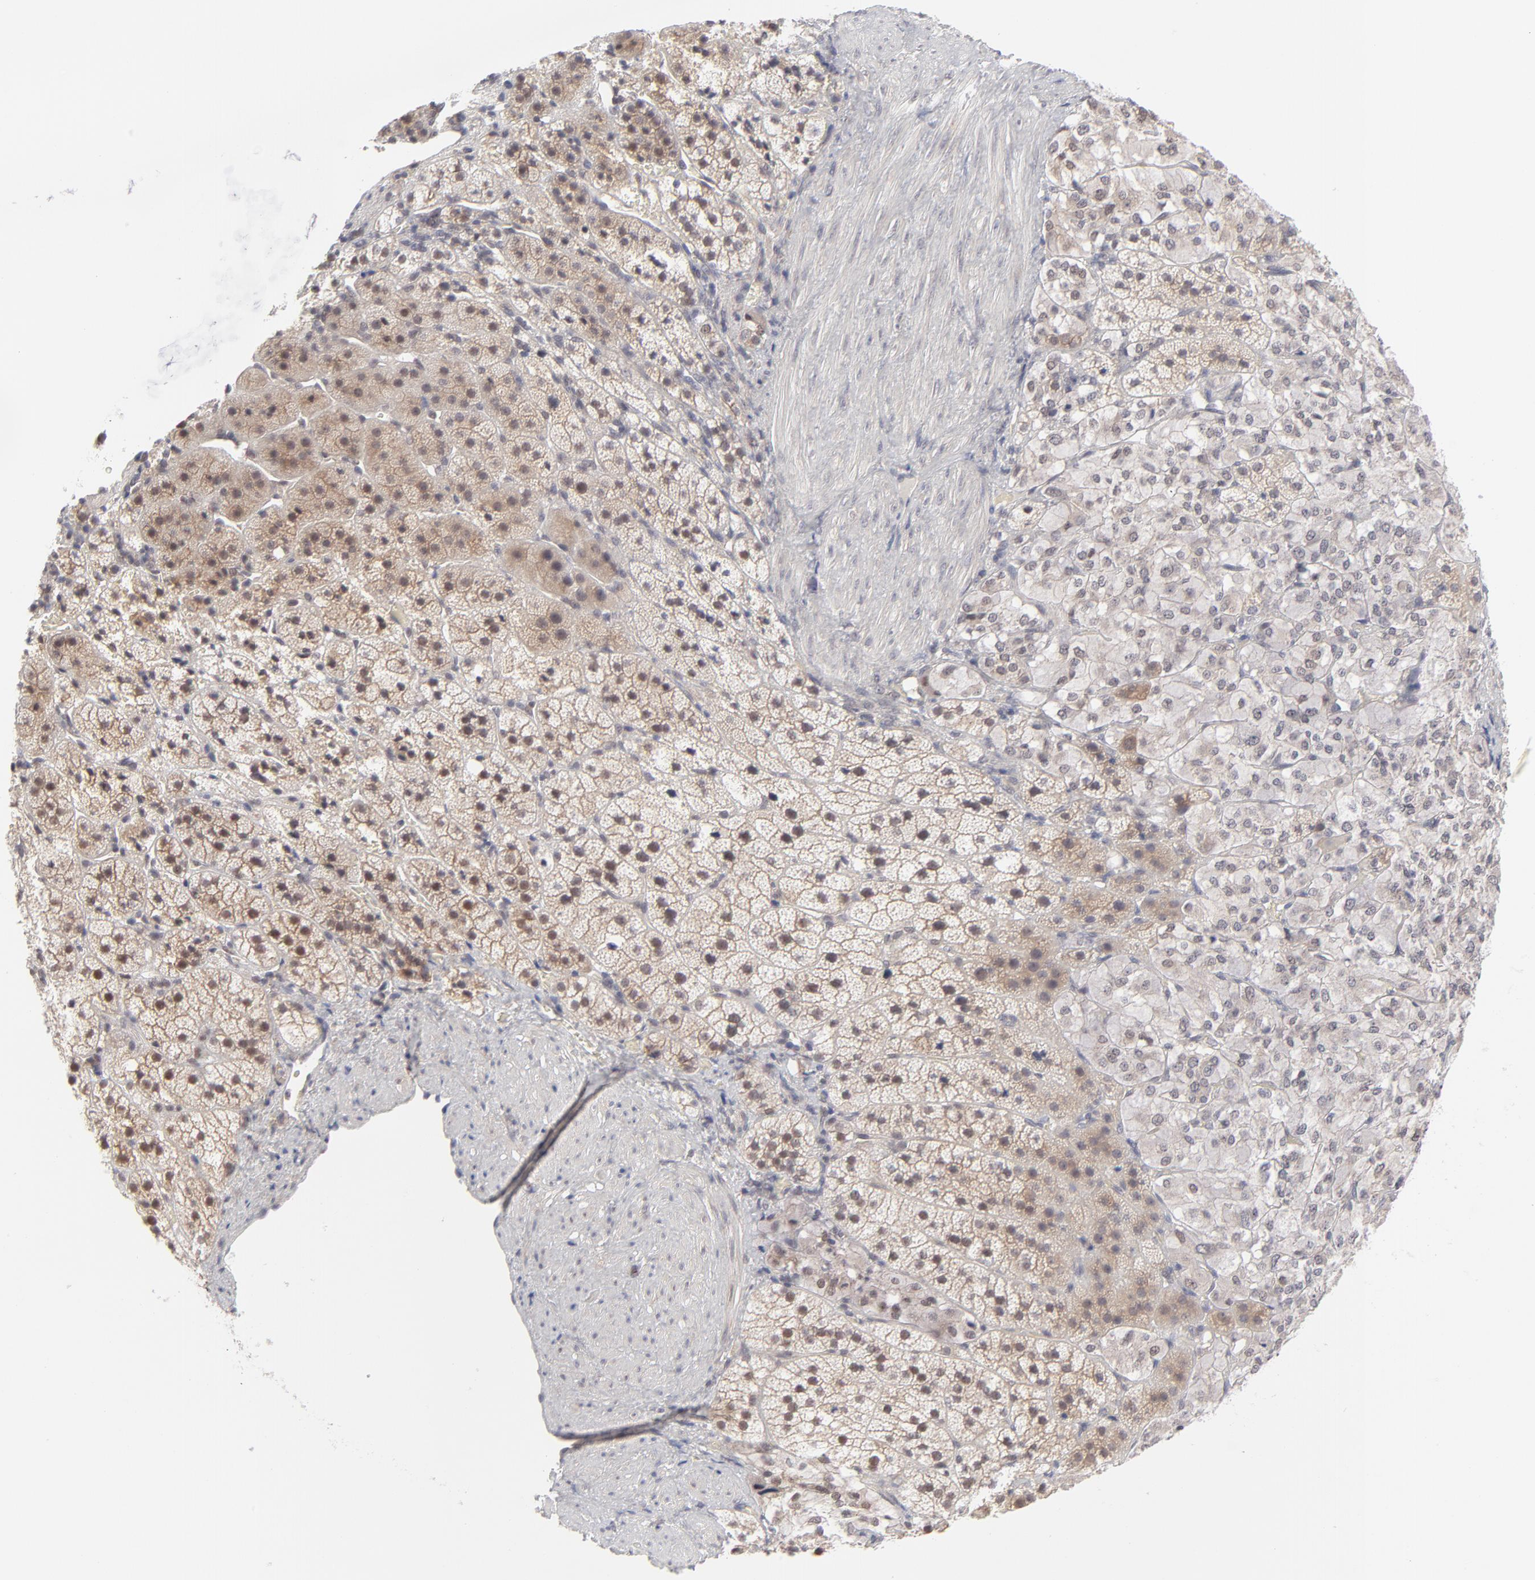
{"staining": {"intensity": "moderate", "quantity": "25%-75%", "location": "cytoplasmic/membranous,nuclear"}, "tissue": "adrenal gland", "cell_type": "Glandular cells", "image_type": "normal", "snomed": [{"axis": "morphology", "description": "Normal tissue, NOS"}, {"axis": "topography", "description": "Adrenal gland"}], "caption": "A brown stain highlights moderate cytoplasmic/membranous,nuclear staining of a protein in glandular cells of normal human adrenal gland. The protein of interest is stained brown, and the nuclei are stained in blue (DAB IHC with brightfield microscopy, high magnification).", "gene": "NBN", "patient": {"sex": "female", "age": 44}}